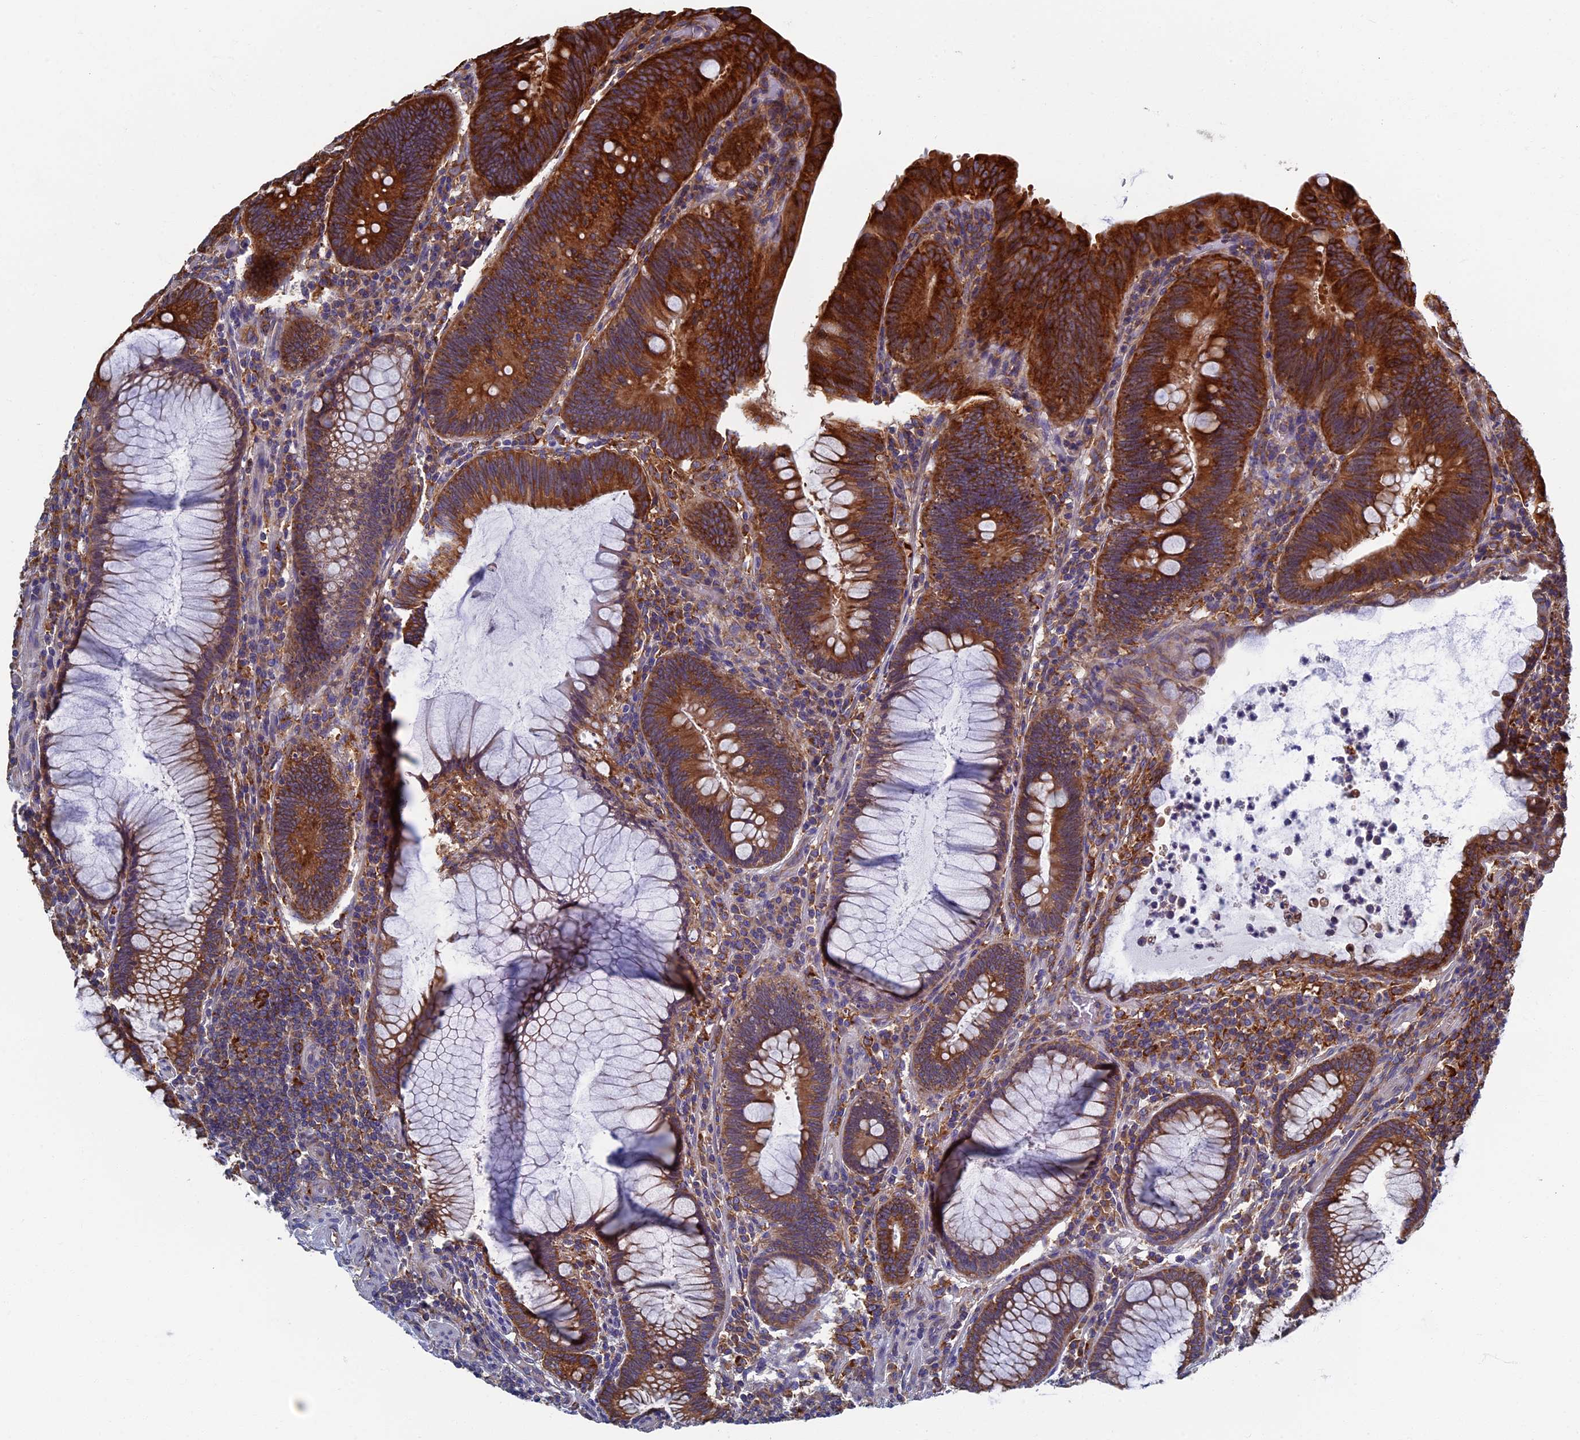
{"staining": {"intensity": "strong", "quantity": "25%-75%", "location": "cytoplasmic/membranous"}, "tissue": "colorectal cancer", "cell_type": "Tumor cells", "image_type": "cancer", "snomed": [{"axis": "morphology", "description": "Adenocarcinoma, NOS"}, {"axis": "topography", "description": "Rectum"}], "caption": "High-power microscopy captured an IHC photomicrograph of colorectal cancer (adenocarcinoma), revealing strong cytoplasmic/membranous positivity in about 25%-75% of tumor cells.", "gene": "YBX1", "patient": {"sex": "female", "age": 75}}